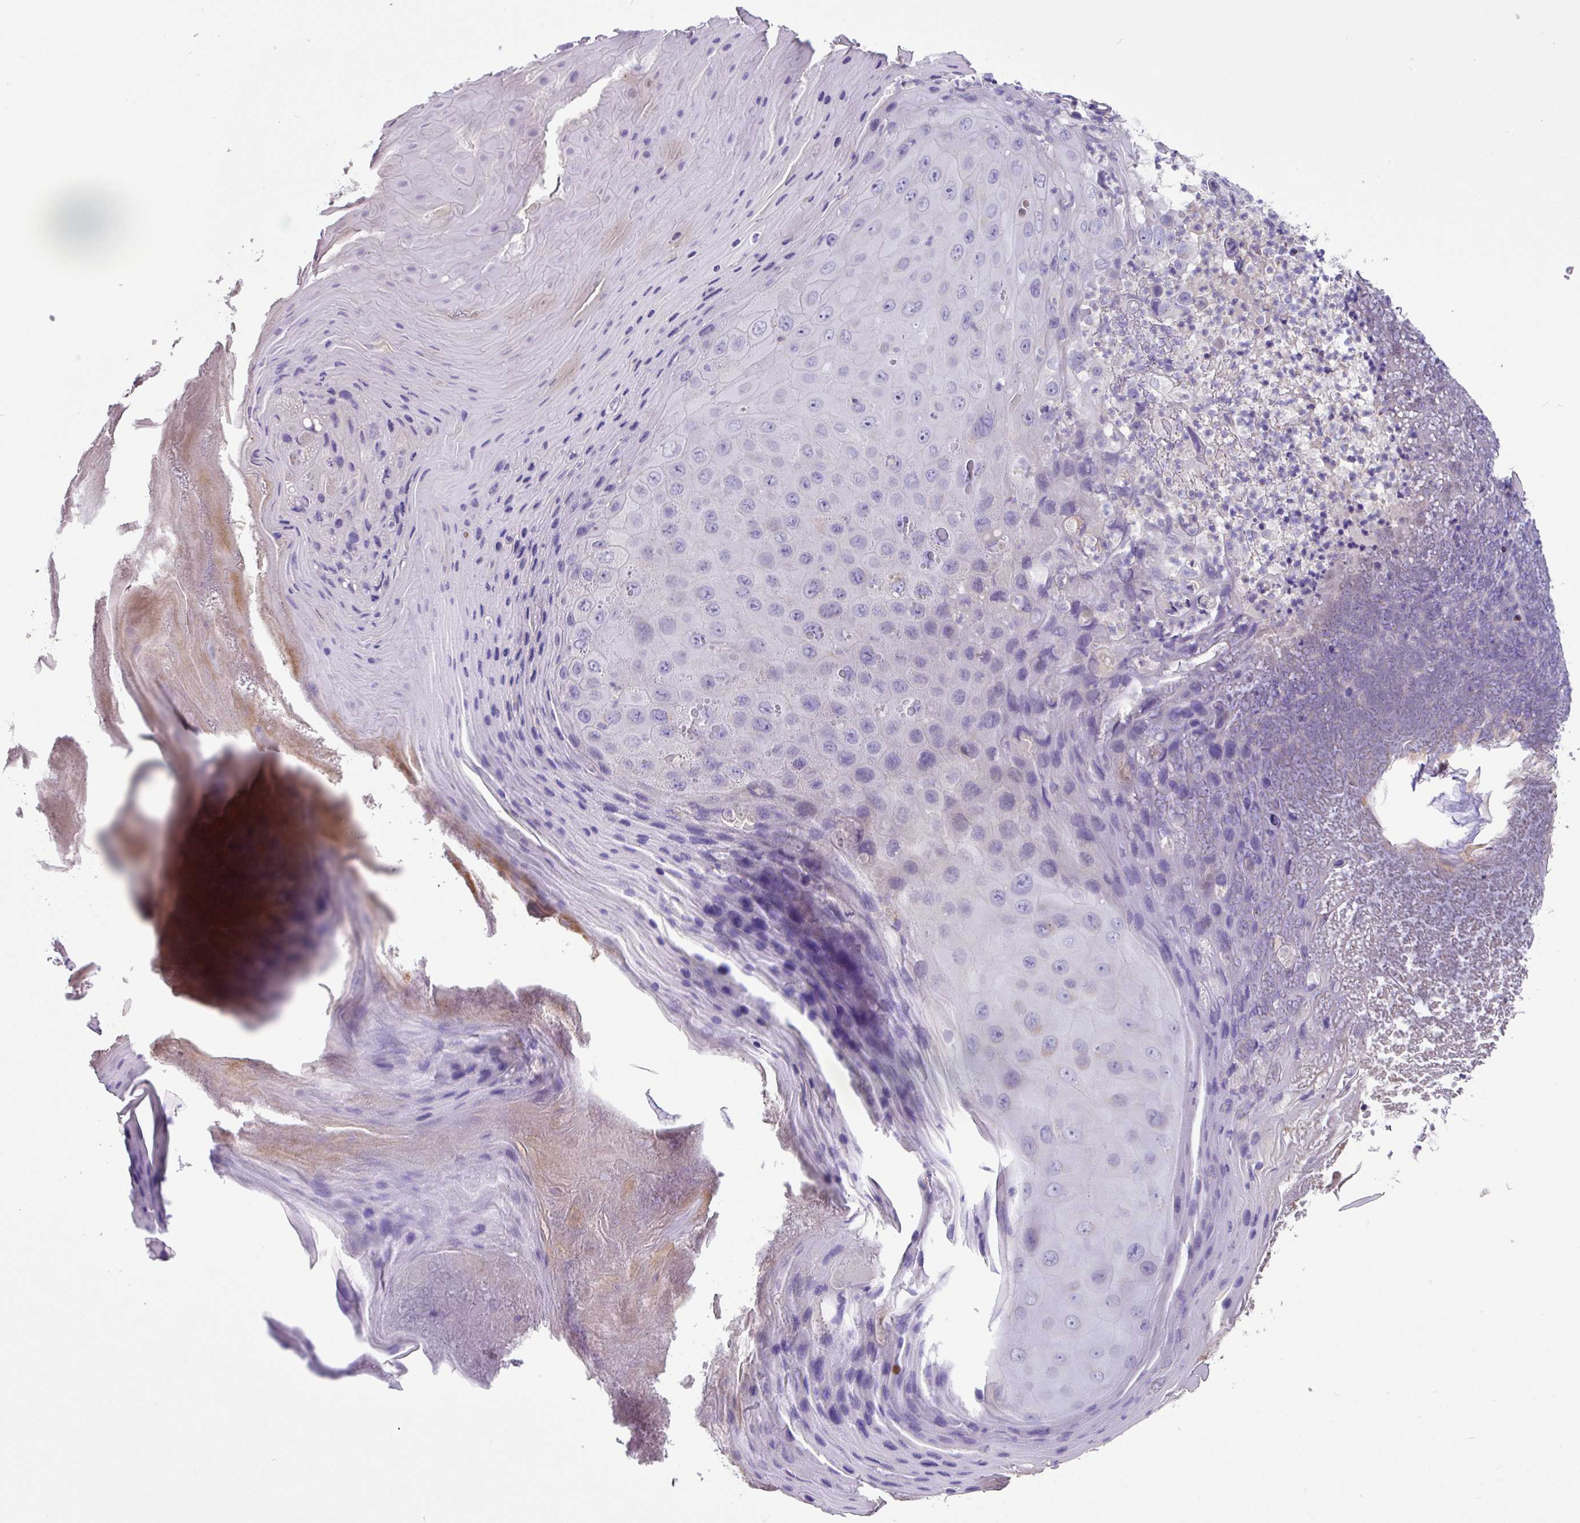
{"staining": {"intensity": "negative", "quantity": "none", "location": "none"}, "tissue": "skin cancer", "cell_type": "Tumor cells", "image_type": "cancer", "snomed": [{"axis": "morphology", "description": "Squamous cell carcinoma, NOS"}, {"axis": "topography", "description": "Skin"}], "caption": "IHC of squamous cell carcinoma (skin) shows no expression in tumor cells.", "gene": "MRM2", "patient": {"sex": "female", "age": 88}}